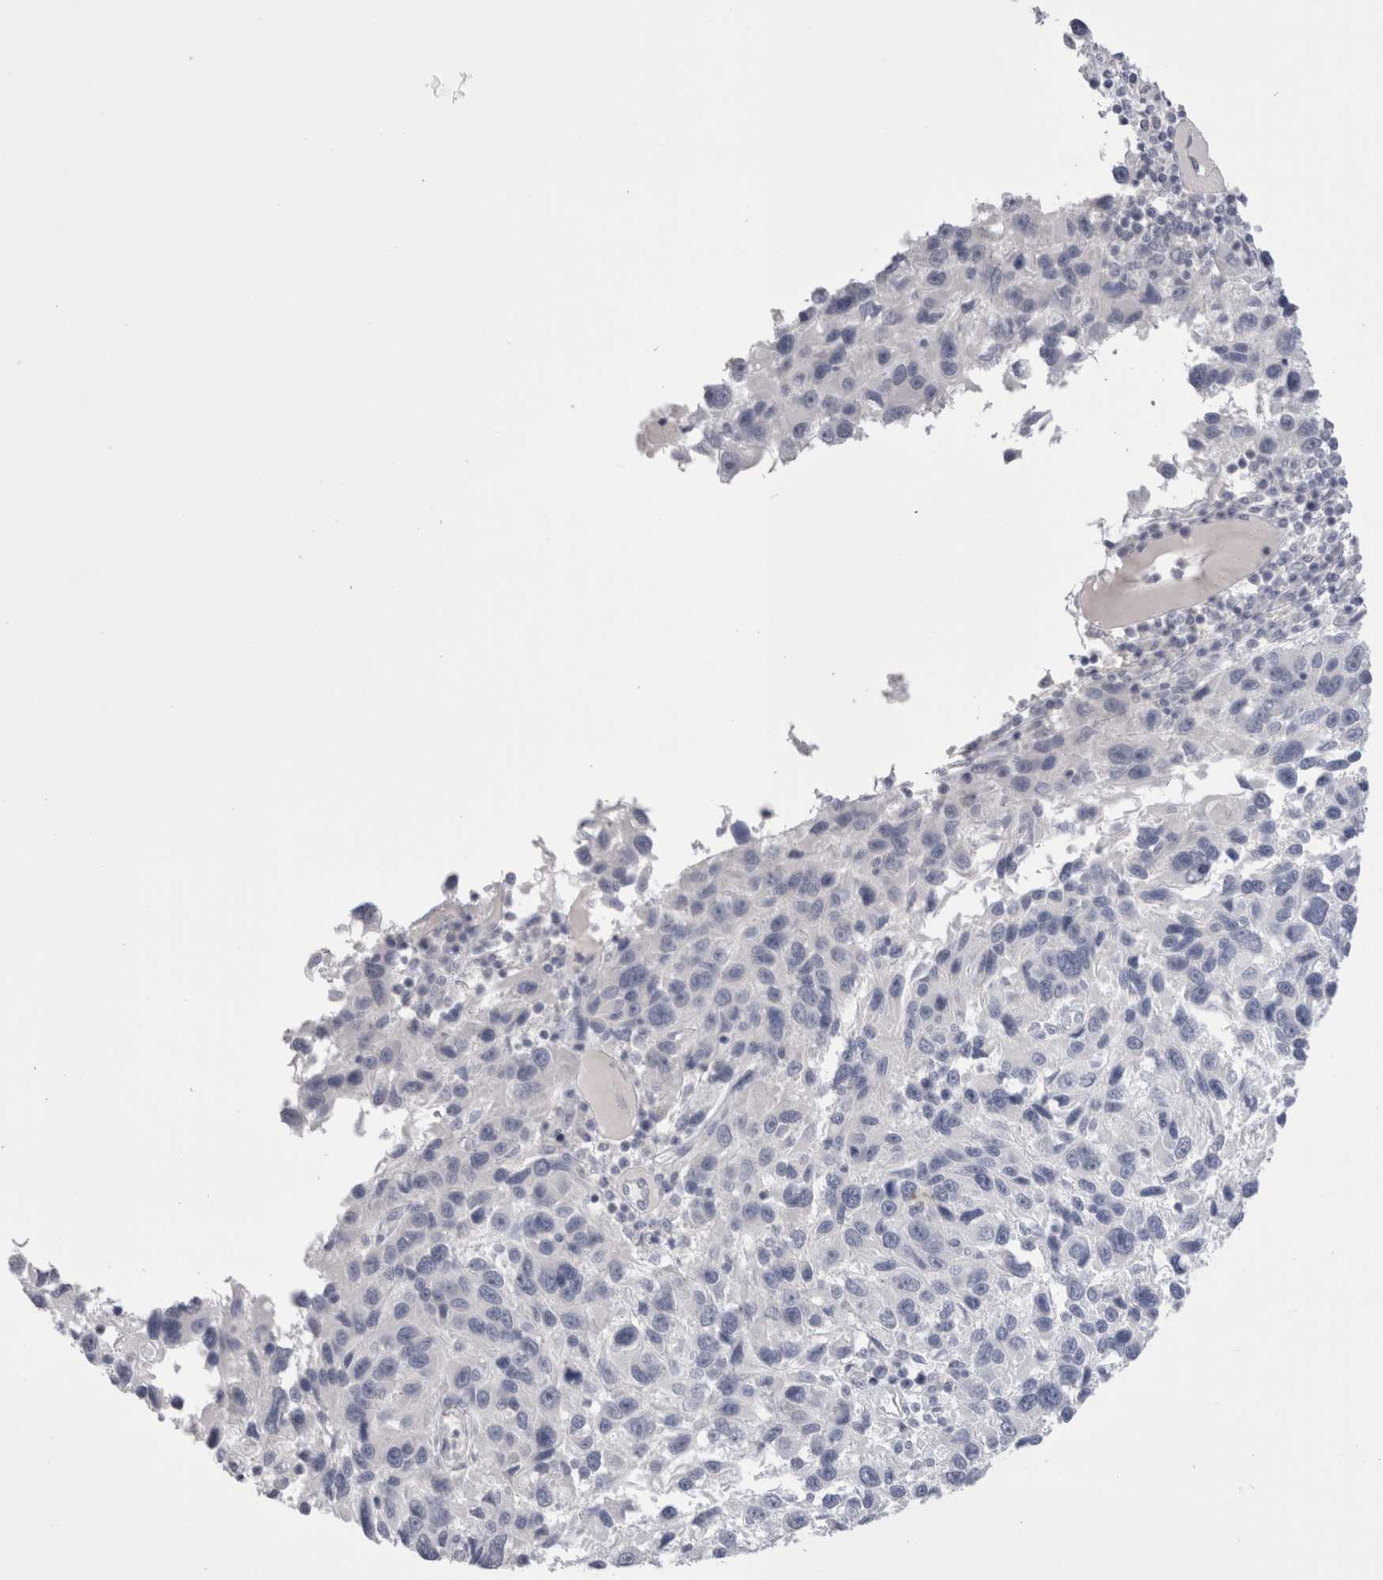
{"staining": {"intensity": "negative", "quantity": "none", "location": "none"}, "tissue": "melanoma", "cell_type": "Tumor cells", "image_type": "cancer", "snomed": [{"axis": "morphology", "description": "Malignant melanoma, NOS"}, {"axis": "topography", "description": "Skin"}], "caption": "DAB (3,3'-diaminobenzidine) immunohistochemical staining of melanoma demonstrates no significant staining in tumor cells.", "gene": "SUCNR1", "patient": {"sex": "male", "age": 53}}